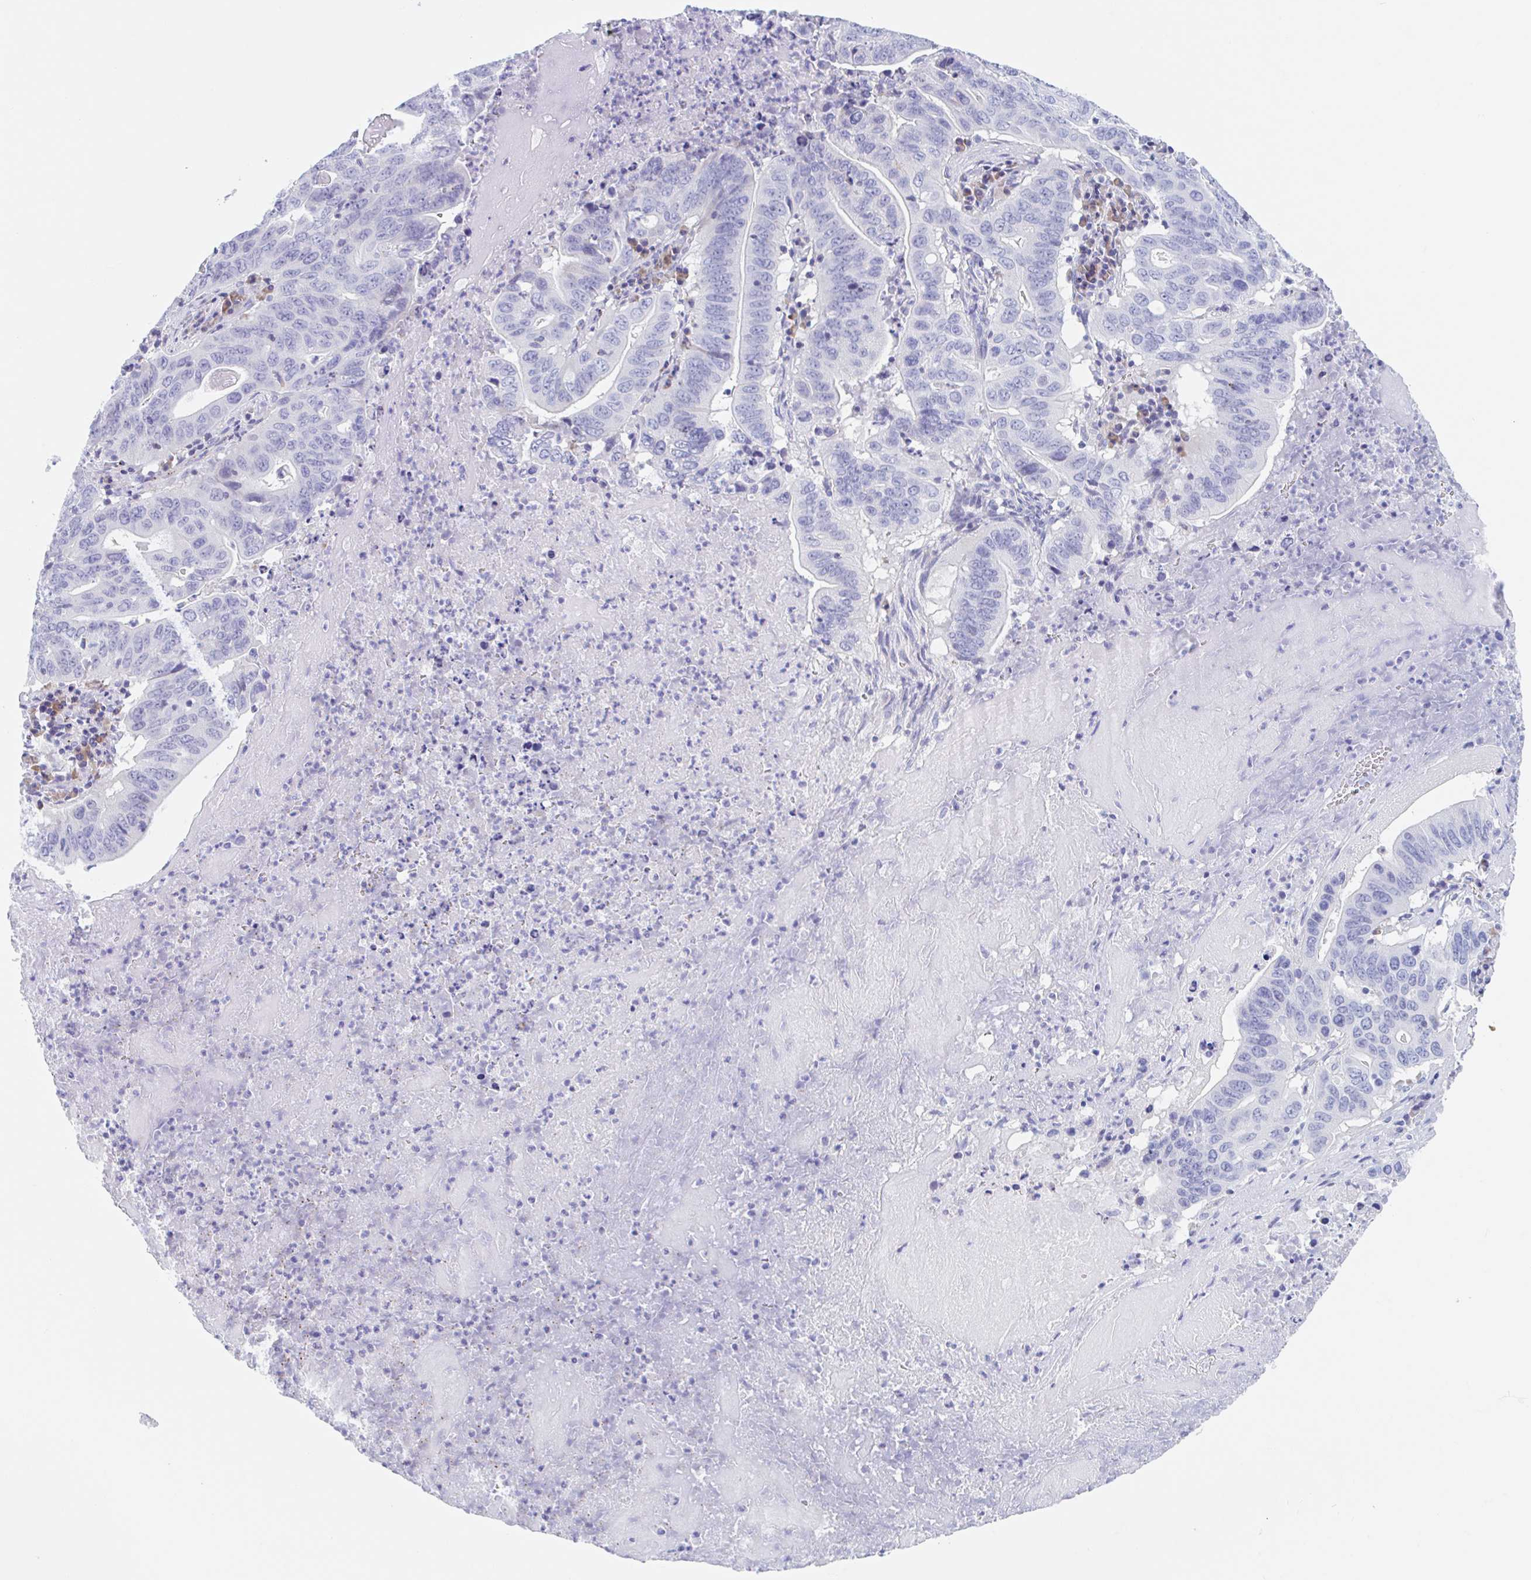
{"staining": {"intensity": "negative", "quantity": "none", "location": "none"}, "tissue": "lung cancer", "cell_type": "Tumor cells", "image_type": "cancer", "snomed": [{"axis": "morphology", "description": "Adenocarcinoma, NOS"}, {"axis": "topography", "description": "Lung"}], "caption": "IHC of human lung cancer (adenocarcinoma) shows no staining in tumor cells. (DAB immunohistochemistry, high magnification).", "gene": "ANKRD9", "patient": {"sex": "female", "age": 60}}